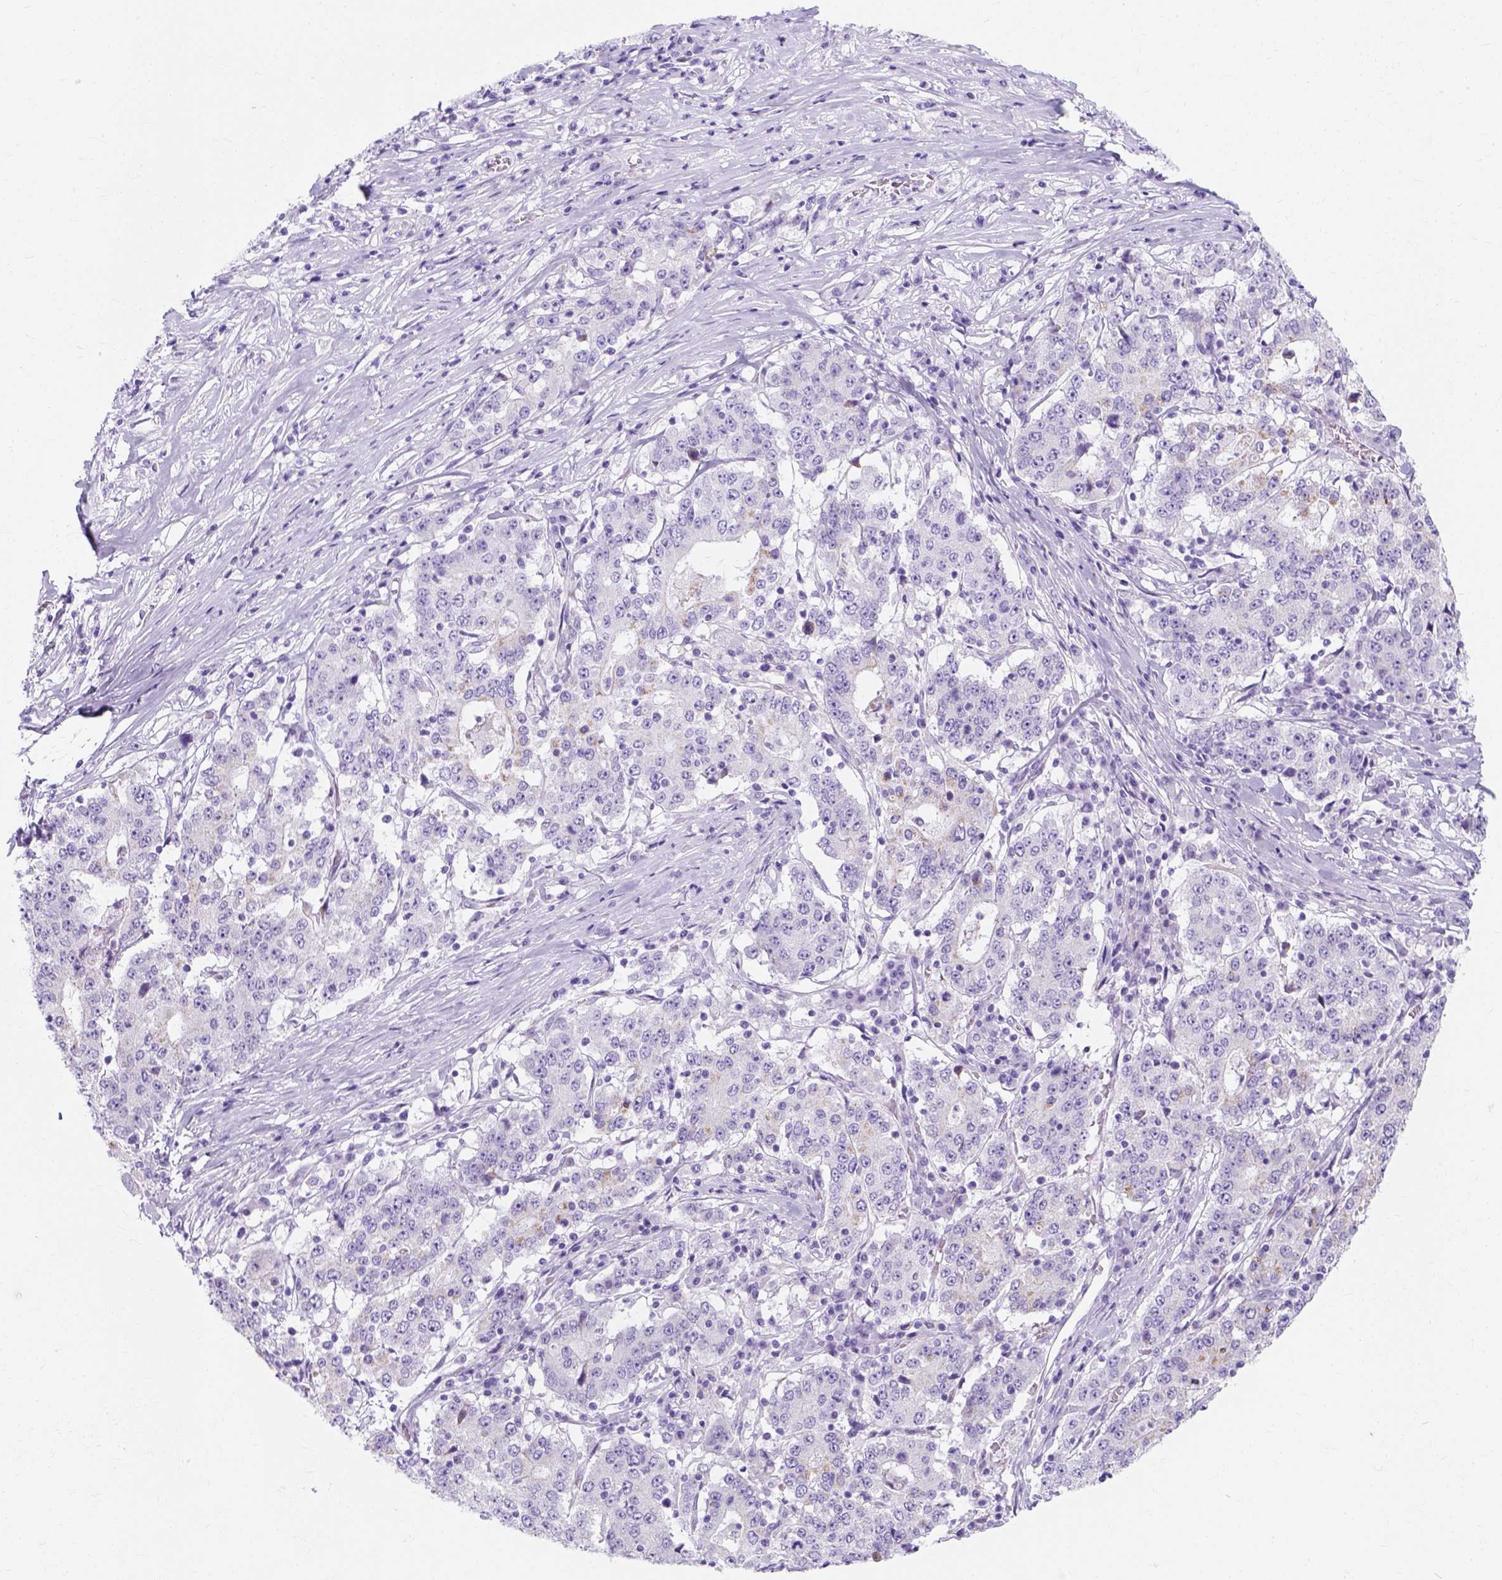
{"staining": {"intensity": "moderate", "quantity": "<25%", "location": "cytoplasmic/membranous"}, "tissue": "stomach cancer", "cell_type": "Tumor cells", "image_type": "cancer", "snomed": [{"axis": "morphology", "description": "Adenocarcinoma, NOS"}, {"axis": "topography", "description": "Stomach"}], "caption": "Adenocarcinoma (stomach) stained with a brown dye exhibits moderate cytoplasmic/membranous positive positivity in approximately <25% of tumor cells.", "gene": "MYH15", "patient": {"sex": "male", "age": 59}}